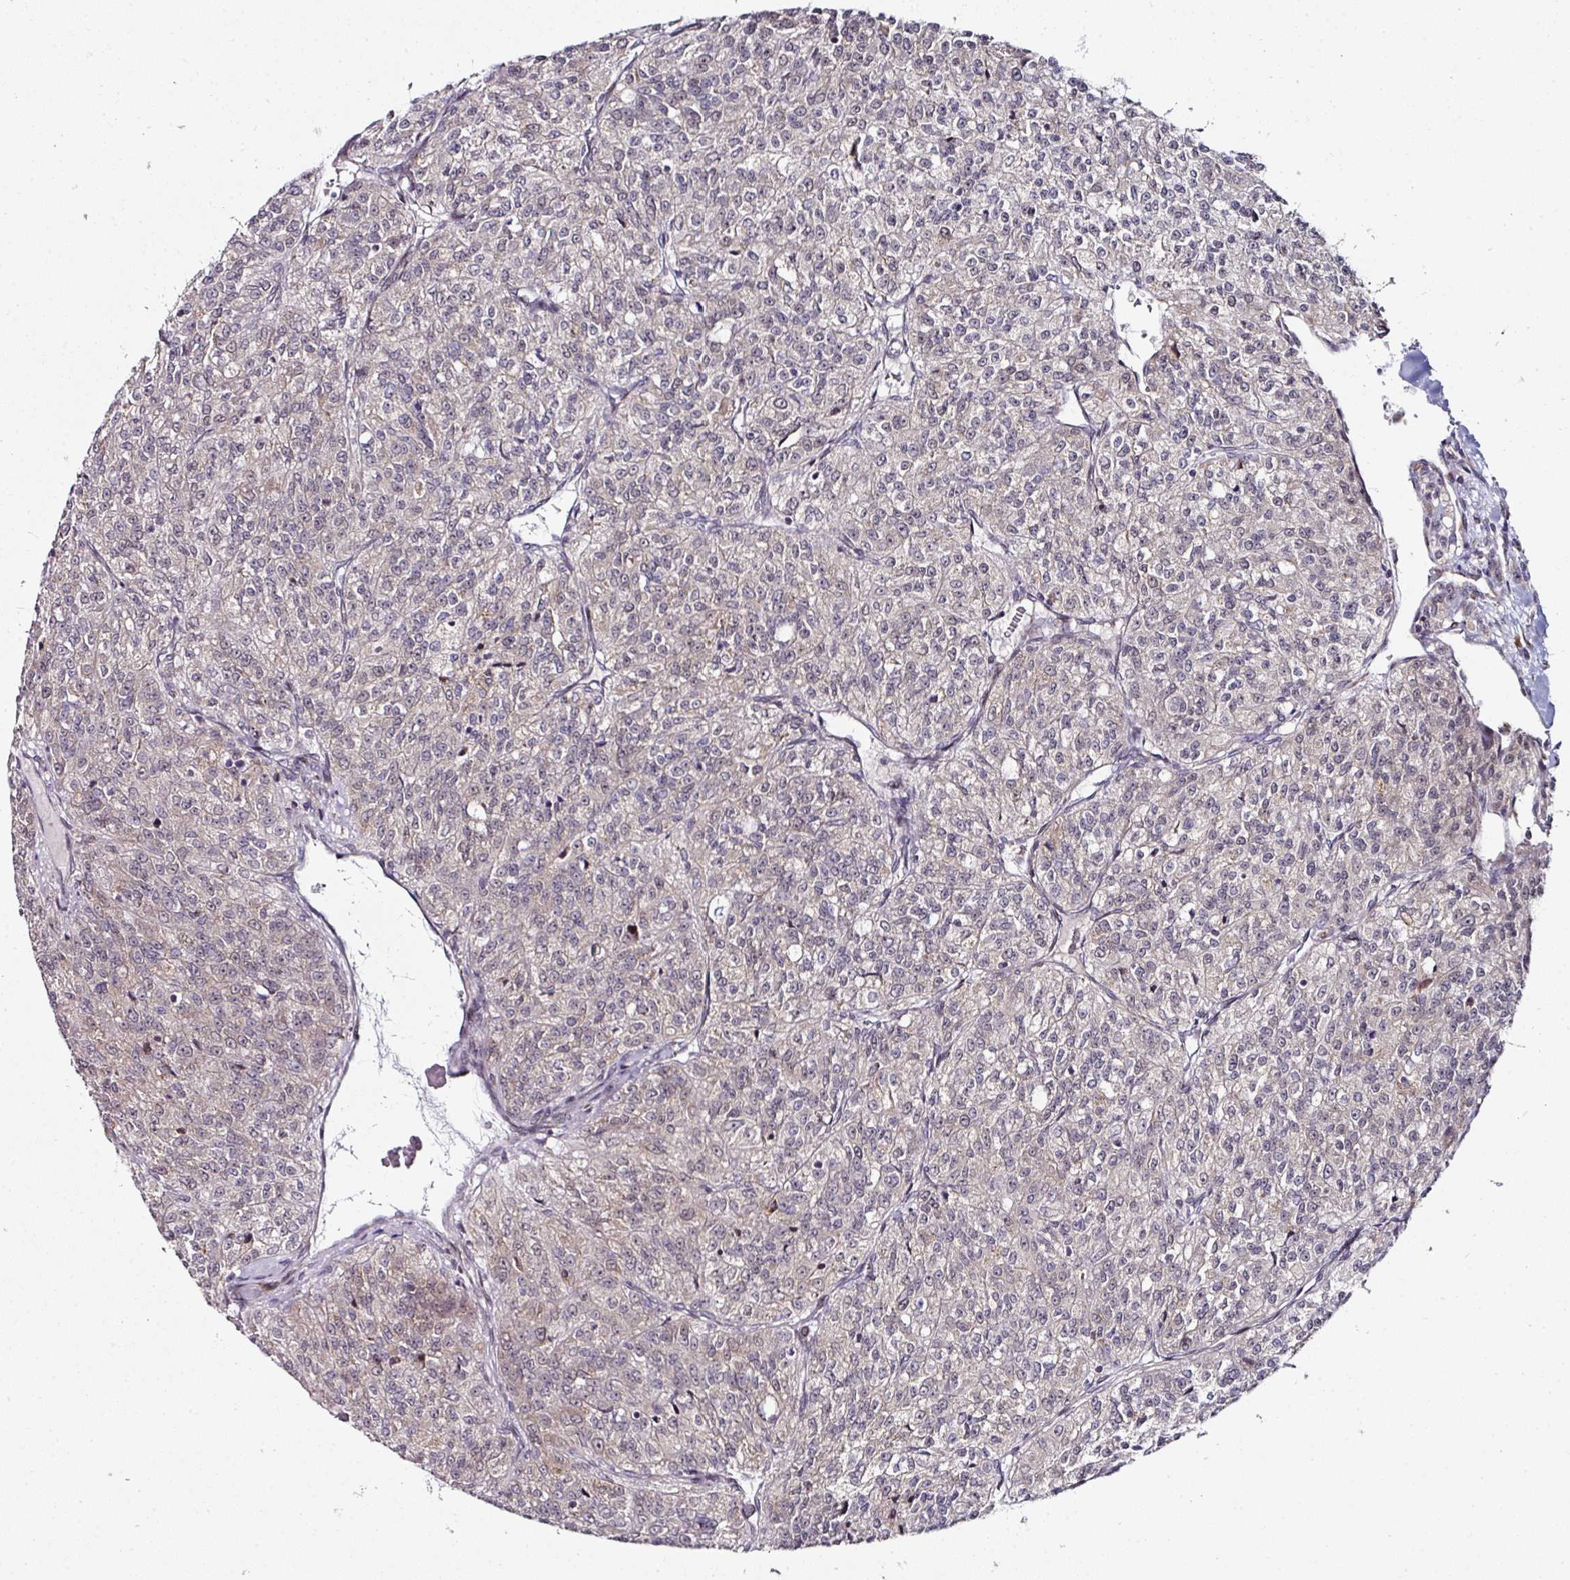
{"staining": {"intensity": "weak", "quantity": "<25%", "location": "cytoplasmic/membranous,nuclear"}, "tissue": "renal cancer", "cell_type": "Tumor cells", "image_type": "cancer", "snomed": [{"axis": "morphology", "description": "Adenocarcinoma, NOS"}, {"axis": "topography", "description": "Kidney"}], "caption": "Immunohistochemical staining of human renal cancer shows no significant positivity in tumor cells.", "gene": "APOLD1", "patient": {"sex": "female", "age": 63}}